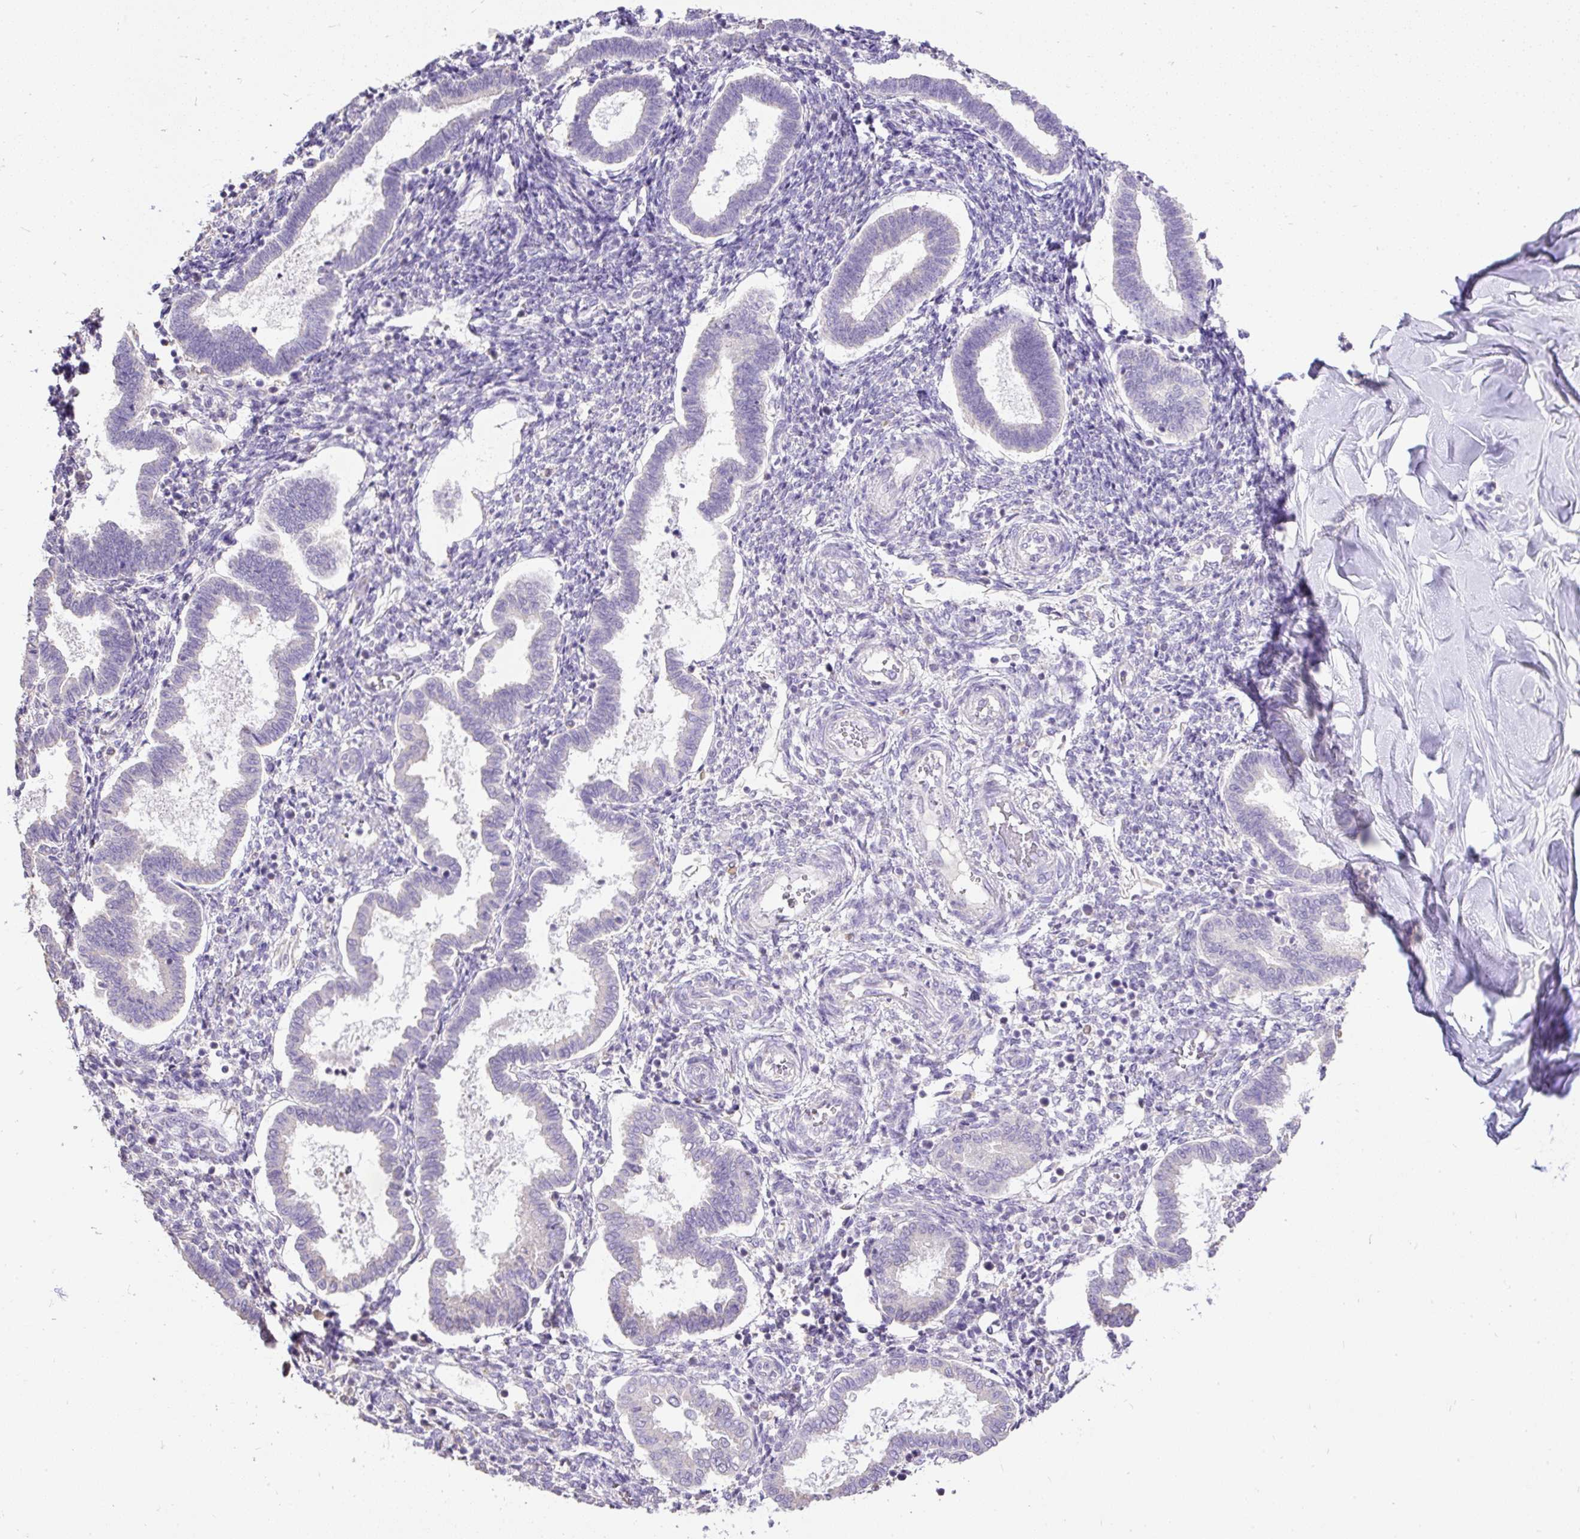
{"staining": {"intensity": "negative", "quantity": "none", "location": "none"}, "tissue": "endometrium", "cell_type": "Cells in endometrial stroma", "image_type": "normal", "snomed": [{"axis": "morphology", "description": "Normal tissue, NOS"}, {"axis": "topography", "description": "Endometrium"}], "caption": "The histopathology image demonstrates no staining of cells in endometrial stroma in benign endometrium.", "gene": "GBX1", "patient": {"sex": "female", "age": 24}}